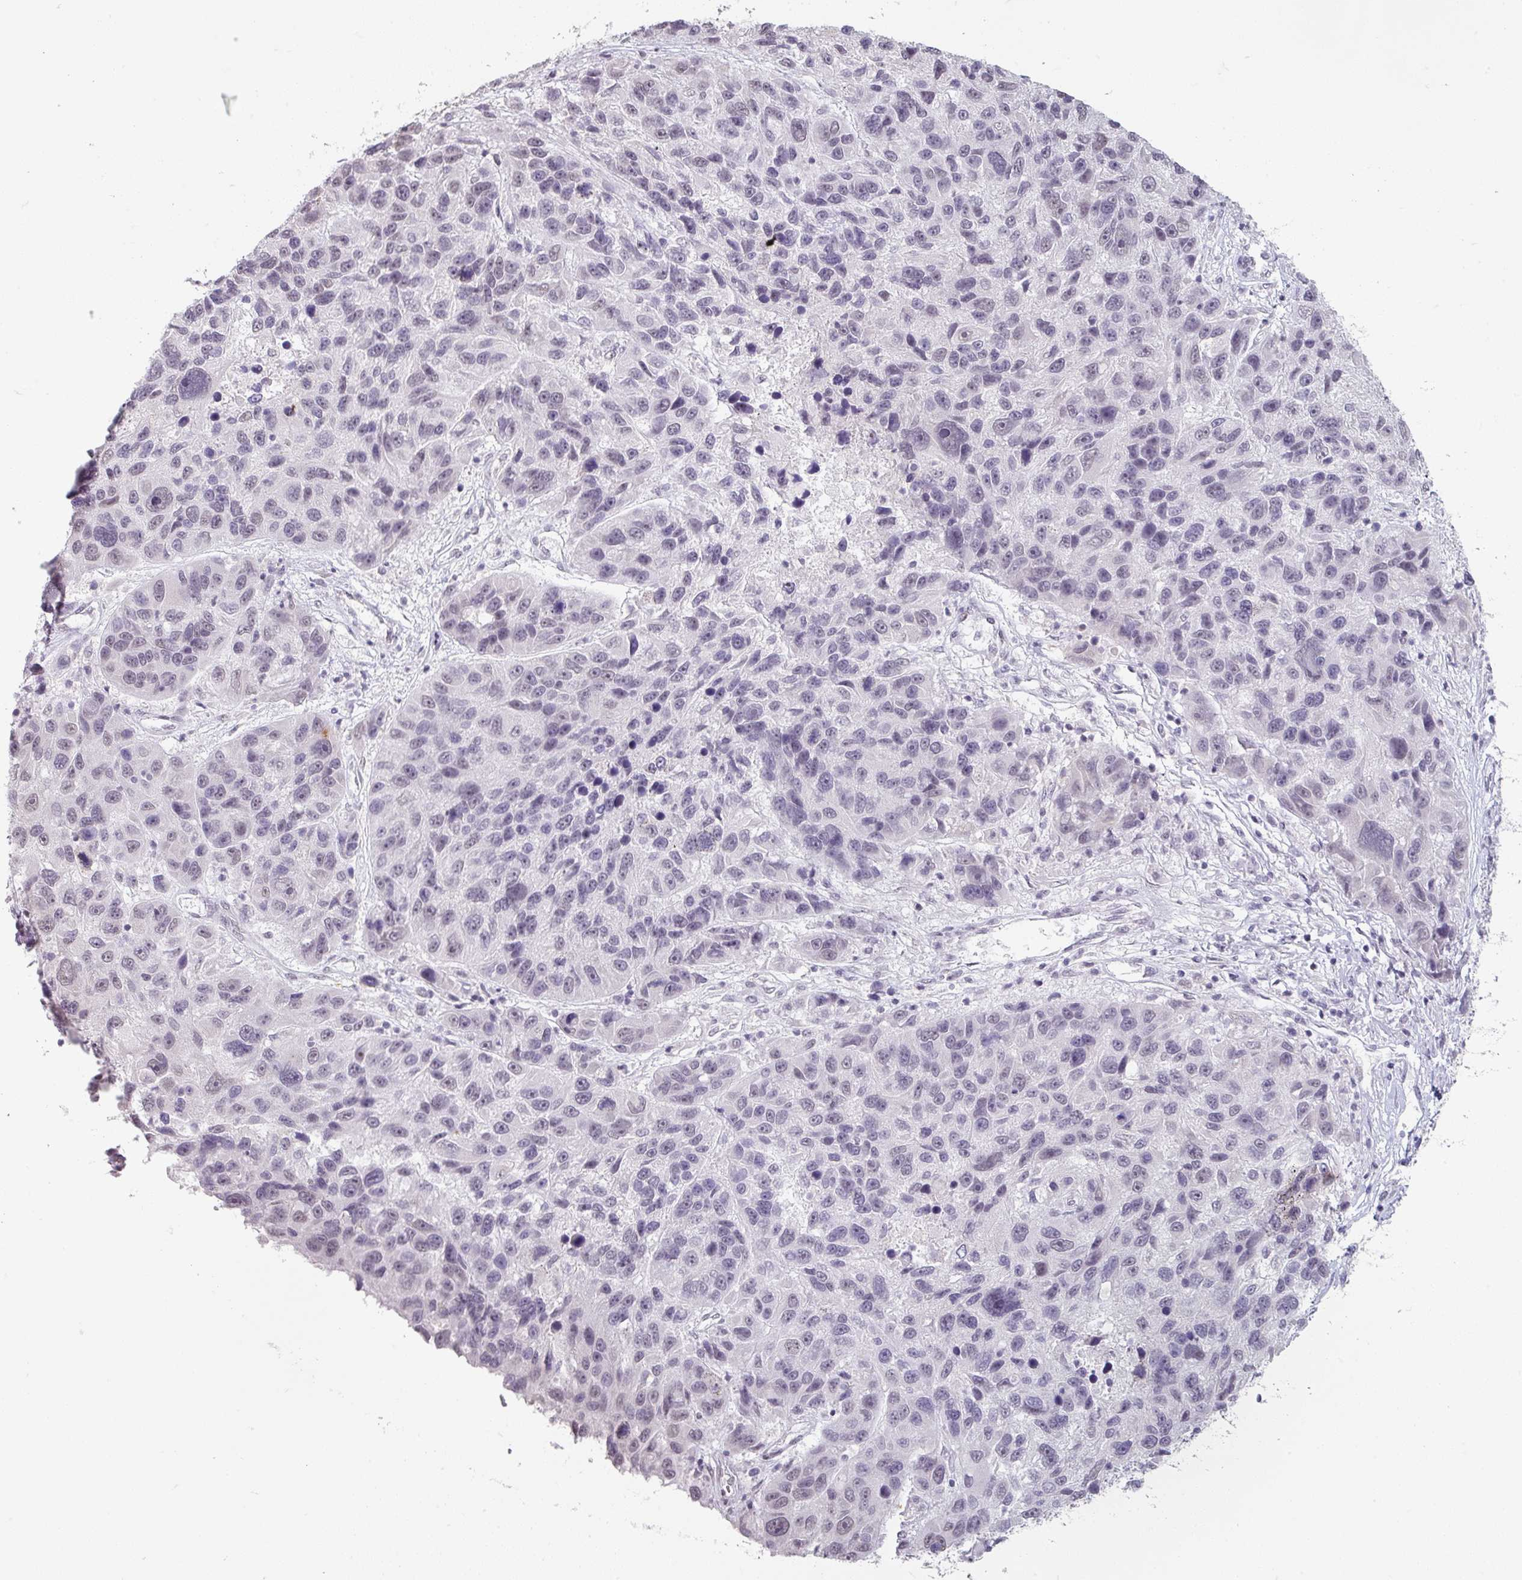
{"staining": {"intensity": "negative", "quantity": "none", "location": "none"}, "tissue": "melanoma", "cell_type": "Tumor cells", "image_type": "cancer", "snomed": [{"axis": "morphology", "description": "Malignant melanoma, NOS"}, {"axis": "topography", "description": "Skin"}], "caption": "A high-resolution histopathology image shows IHC staining of malignant melanoma, which demonstrates no significant positivity in tumor cells.", "gene": "SPRR1A", "patient": {"sex": "male", "age": 53}}